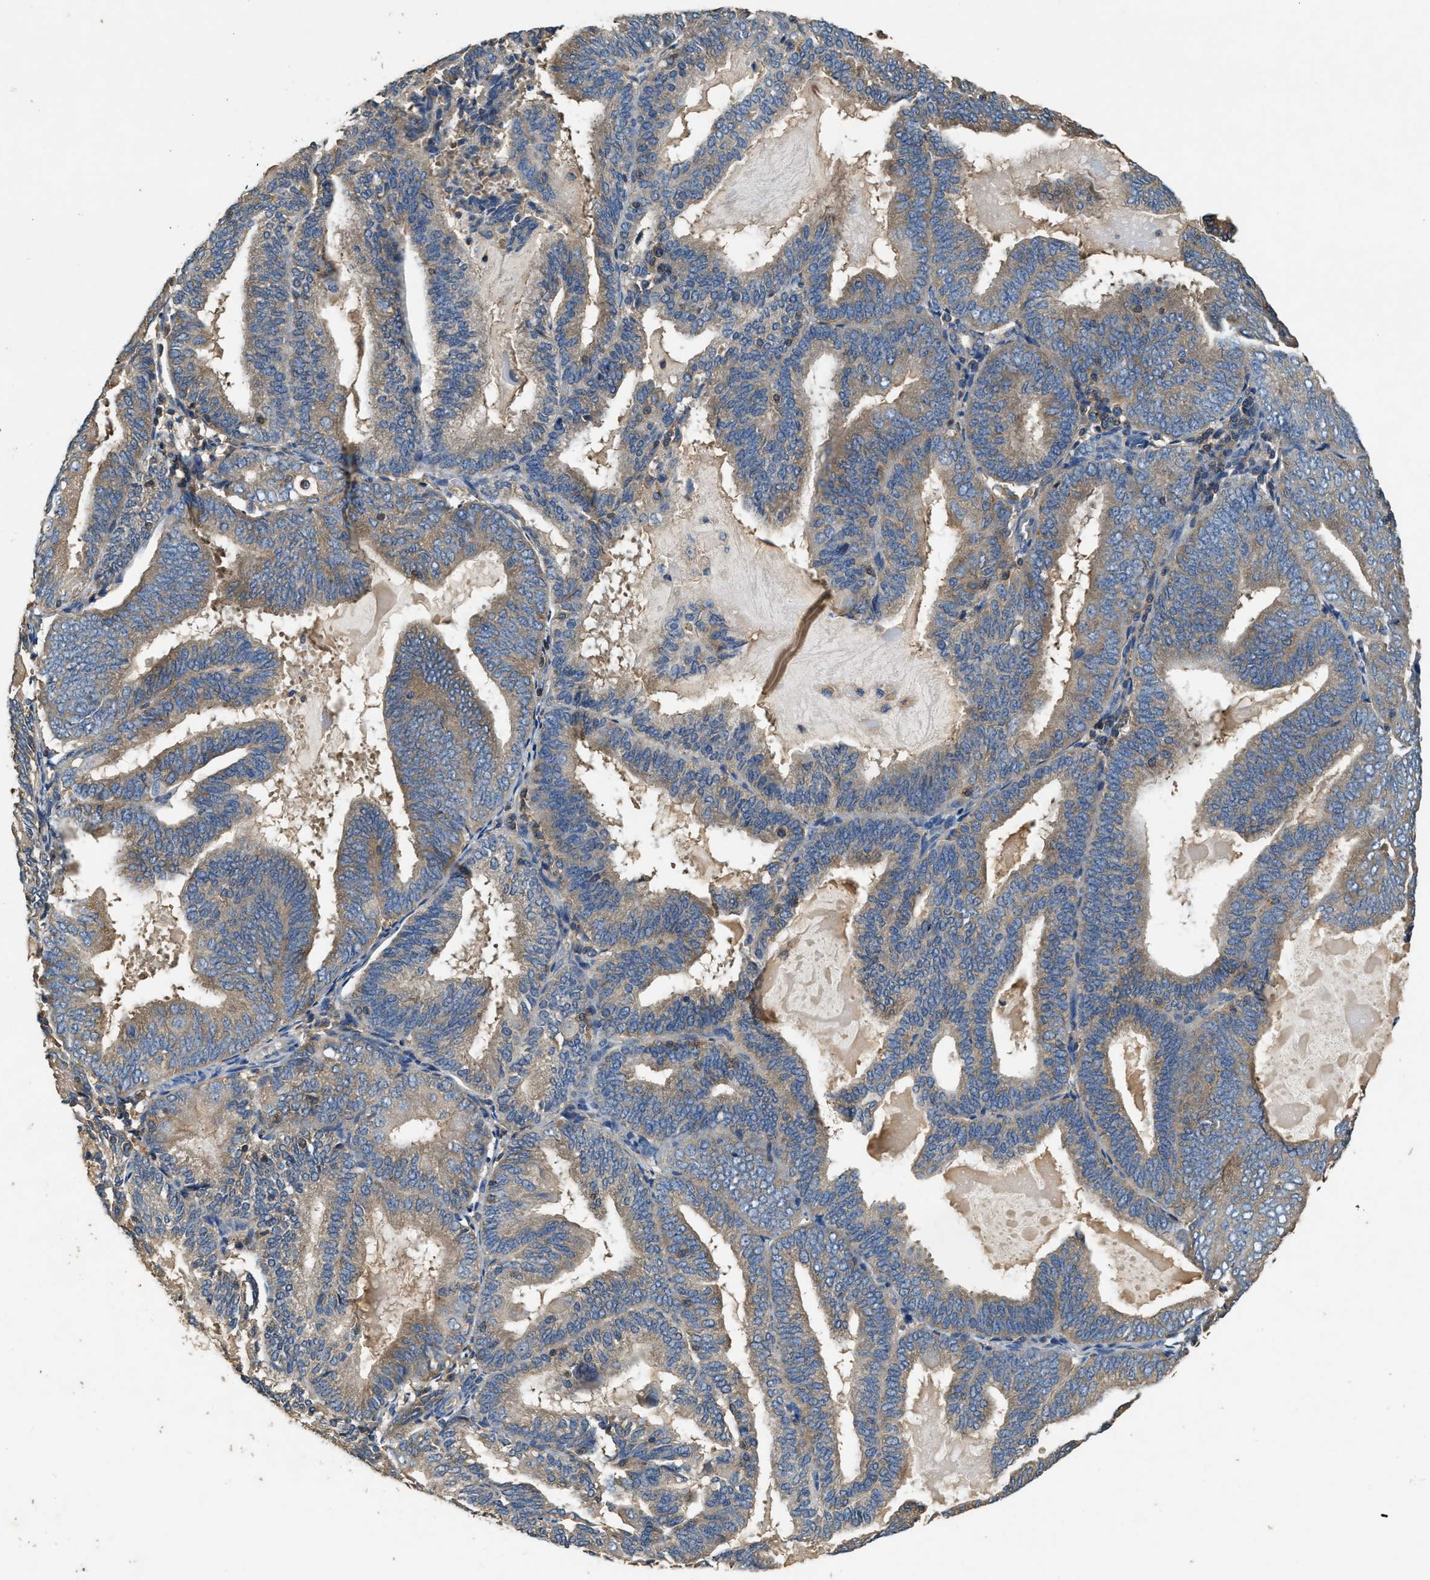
{"staining": {"intensity": "weak", "quantity": ">75%", "location": "cytoplasmic/membranous"}, "tissue": "endometrial cancer", "cell_type": "Tumor cells", "image_type": "cancer", "snomed": [{"axis": "morphology", "description": "Adenocarcinoma, NOS"}, {"axis": "topography", "description": "Endometrium"}], "caption": "IHC staining of endometrial adenocarcinoma, which displays low levels of weak cytoplasmic/membranous expression in approximately >75% of tumor cells indicating weak cytoplasmic/membranous protein staining. The staining was performed using DAB (brown) for protein detection and nuclei were counterstained in hematoxylin (blue).", "gene": "BLOC1S1", "patient": {"sex": "female", "age": 81}}